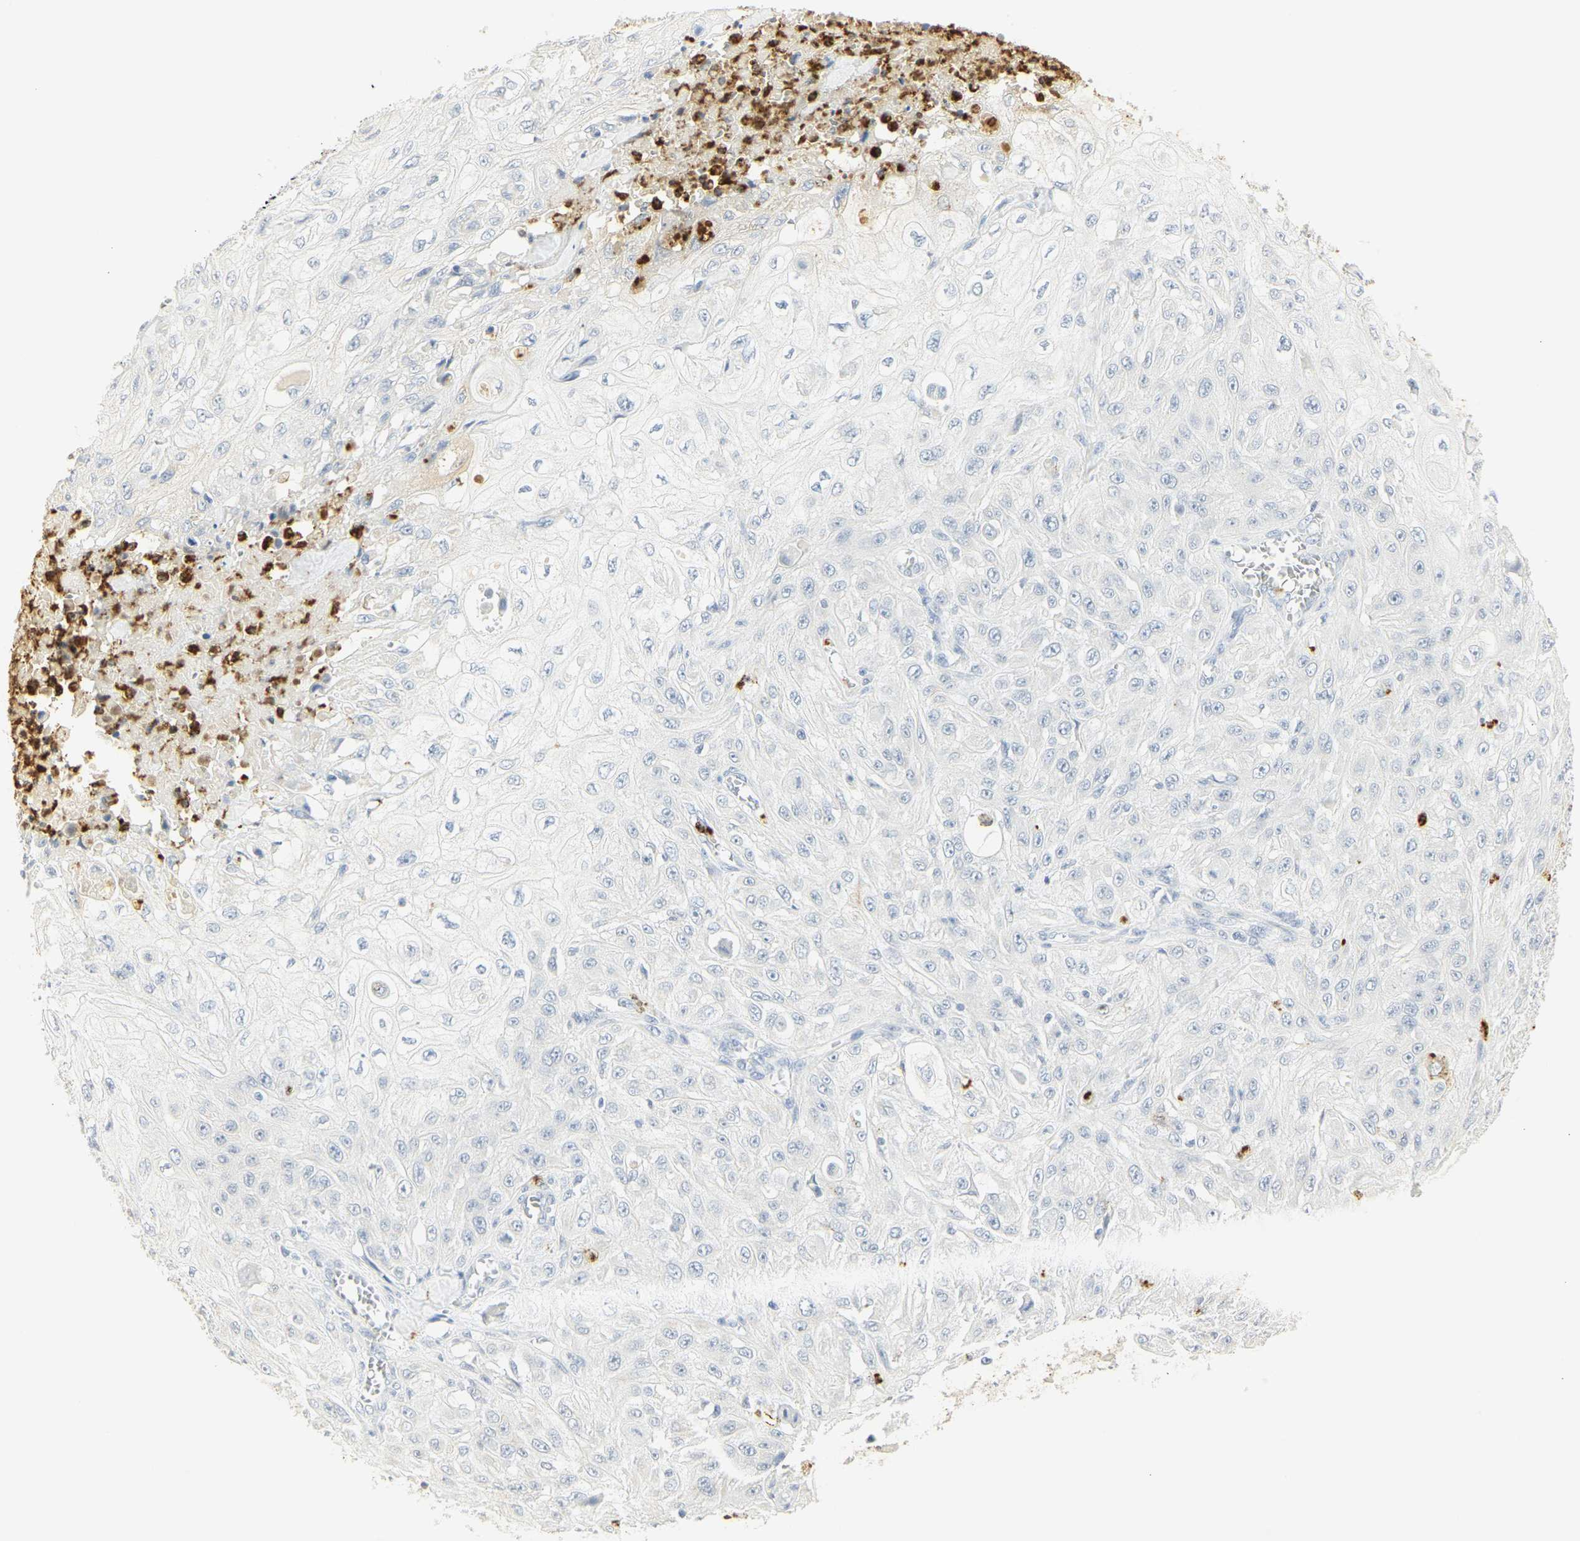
{"staining": {"intensity": "negative", "quantity": "none", "location": "none"}, "tissue": "skin cancer", "cell_type": "Tumor cells", "image_type": "cancer", "snomed": [{"axis": "morphology", "description": "Squamous cell carcinoma, NOS"}, {"axis": "morphology", "description": "Squamous cell carcinoma, metastatic, NOS"}, {"axis": "topography", "description": "Skin"}, {"axis": "topography", "description": "Lymph node"}], "caption": "Skin cancer (squamous cell carcinoma) was stained to show a protein in brown. There is no significant positivity in tumor cells.", "gene": "MPO", "patient": {"sex": "male", "age": 75}}